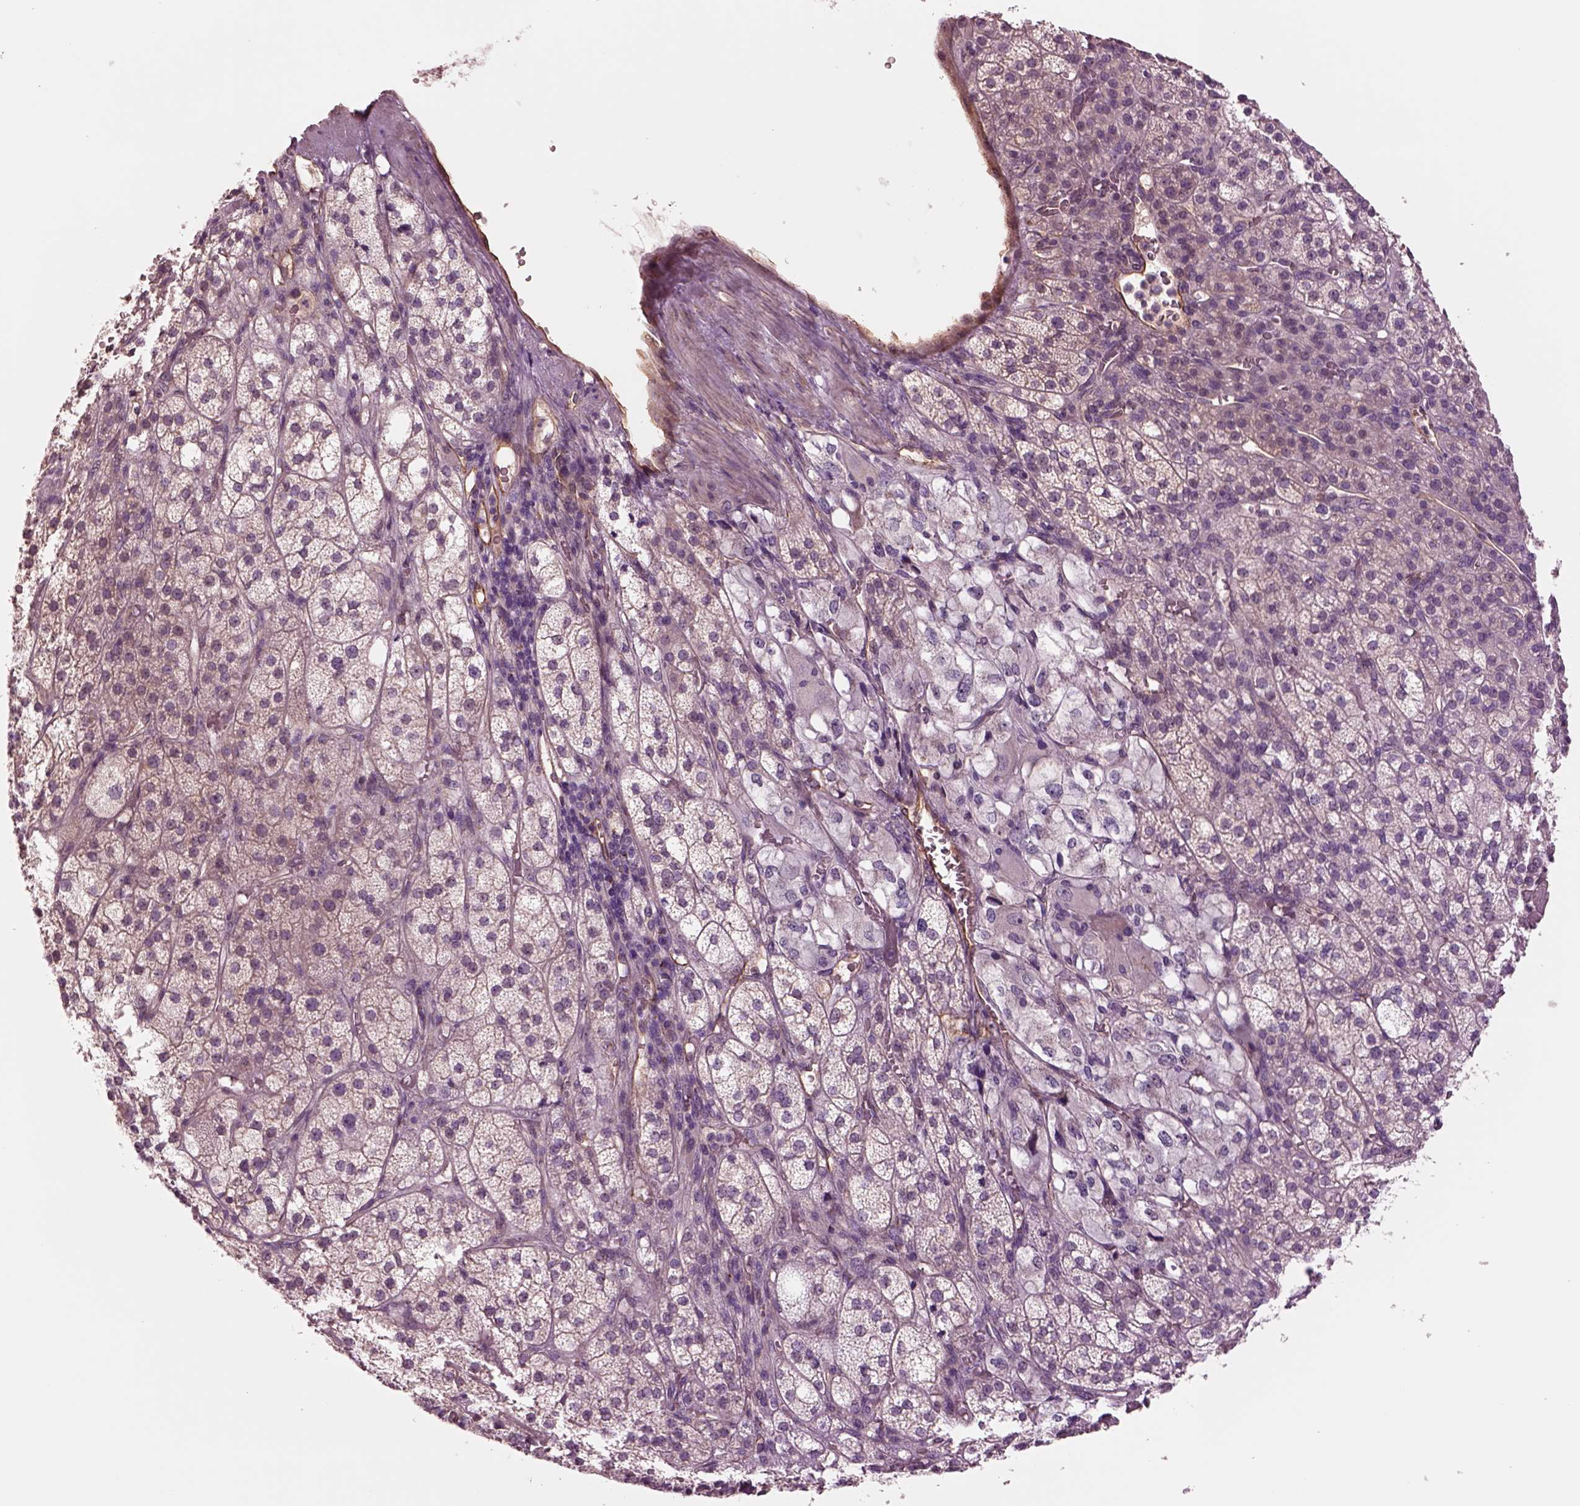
{"staining": {"intensity": "weak", "quantity": "<25%", "location": "cytoplasmic/membranous"}, "tissue": "adrenal gland", "cell_type": "Glandular cells", "image_type": "normal", "snomed": [{"axis": "morphology", "description": "Normal tissue, NOS"}, {"axis": "topography", "description": "Adrenal gland"}], "caption": "Immunohistochemical staining of benign adrenal gland displays no significant expression in glandular cells.", "gene": "HTR1B", "patient": {"sex": "female", "age": 60}}